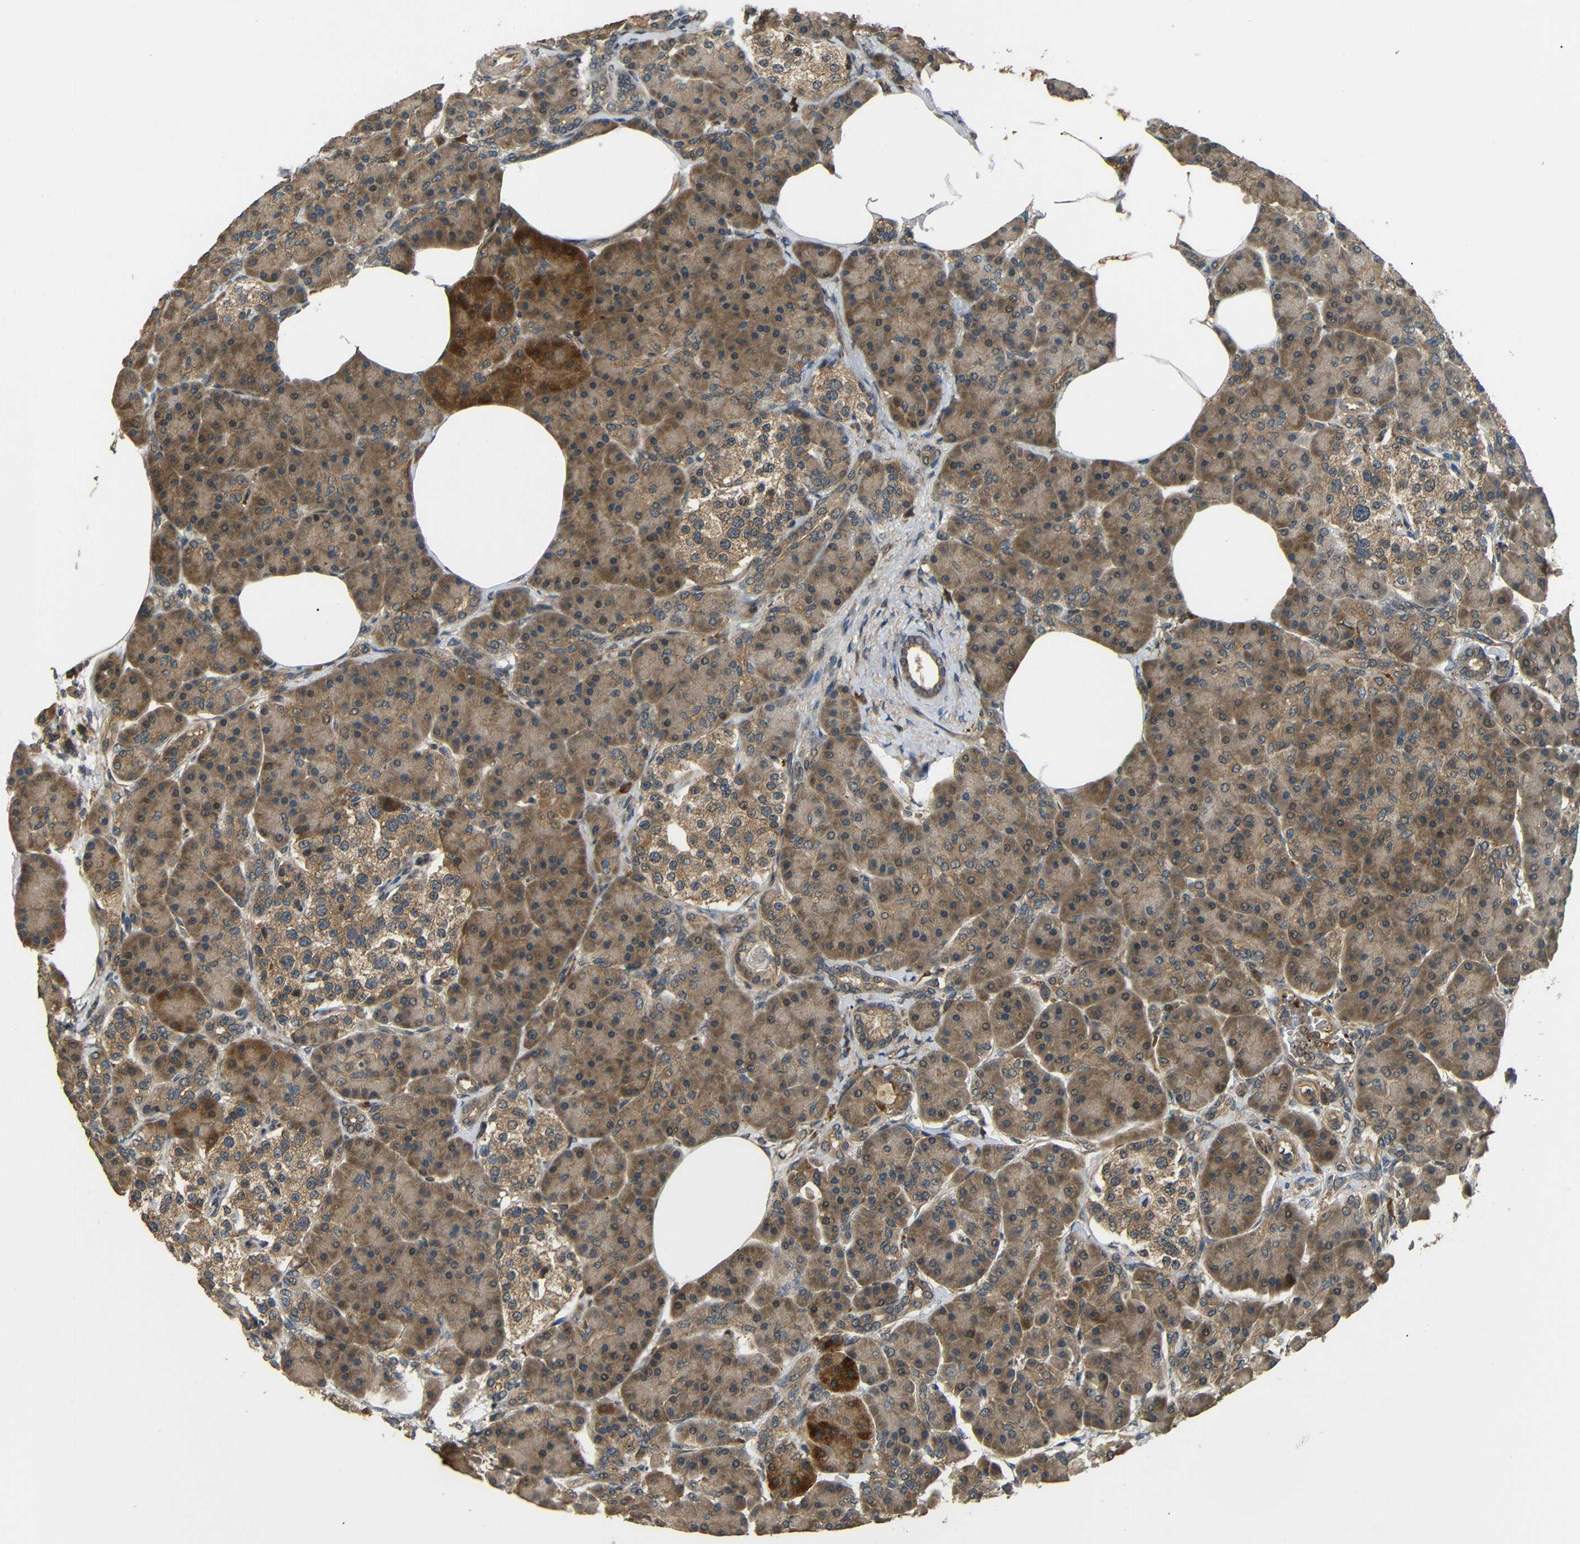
{"staining": {"intensity": "moderate", "quantity": ">75%", "location": "cytoplasmic/membranous"}, "tissue": "pancreas", "cell_type": "Exocrine glandular cells", "image_type": "normal", "snomed": [{"axis": "morphology", "description": "Normal tissue, NOS"}, {"axis": "topography", "description": "Pancreas"}], "caption": "Benign pancreas was stained to show a protein in brown. There is medium levels of moderate cytoplasmic/membranous staining in approximately >75% of exocrine glandular cells.", "gene": "EPHB2", "patient": {"sex": "female", "age": 70}}